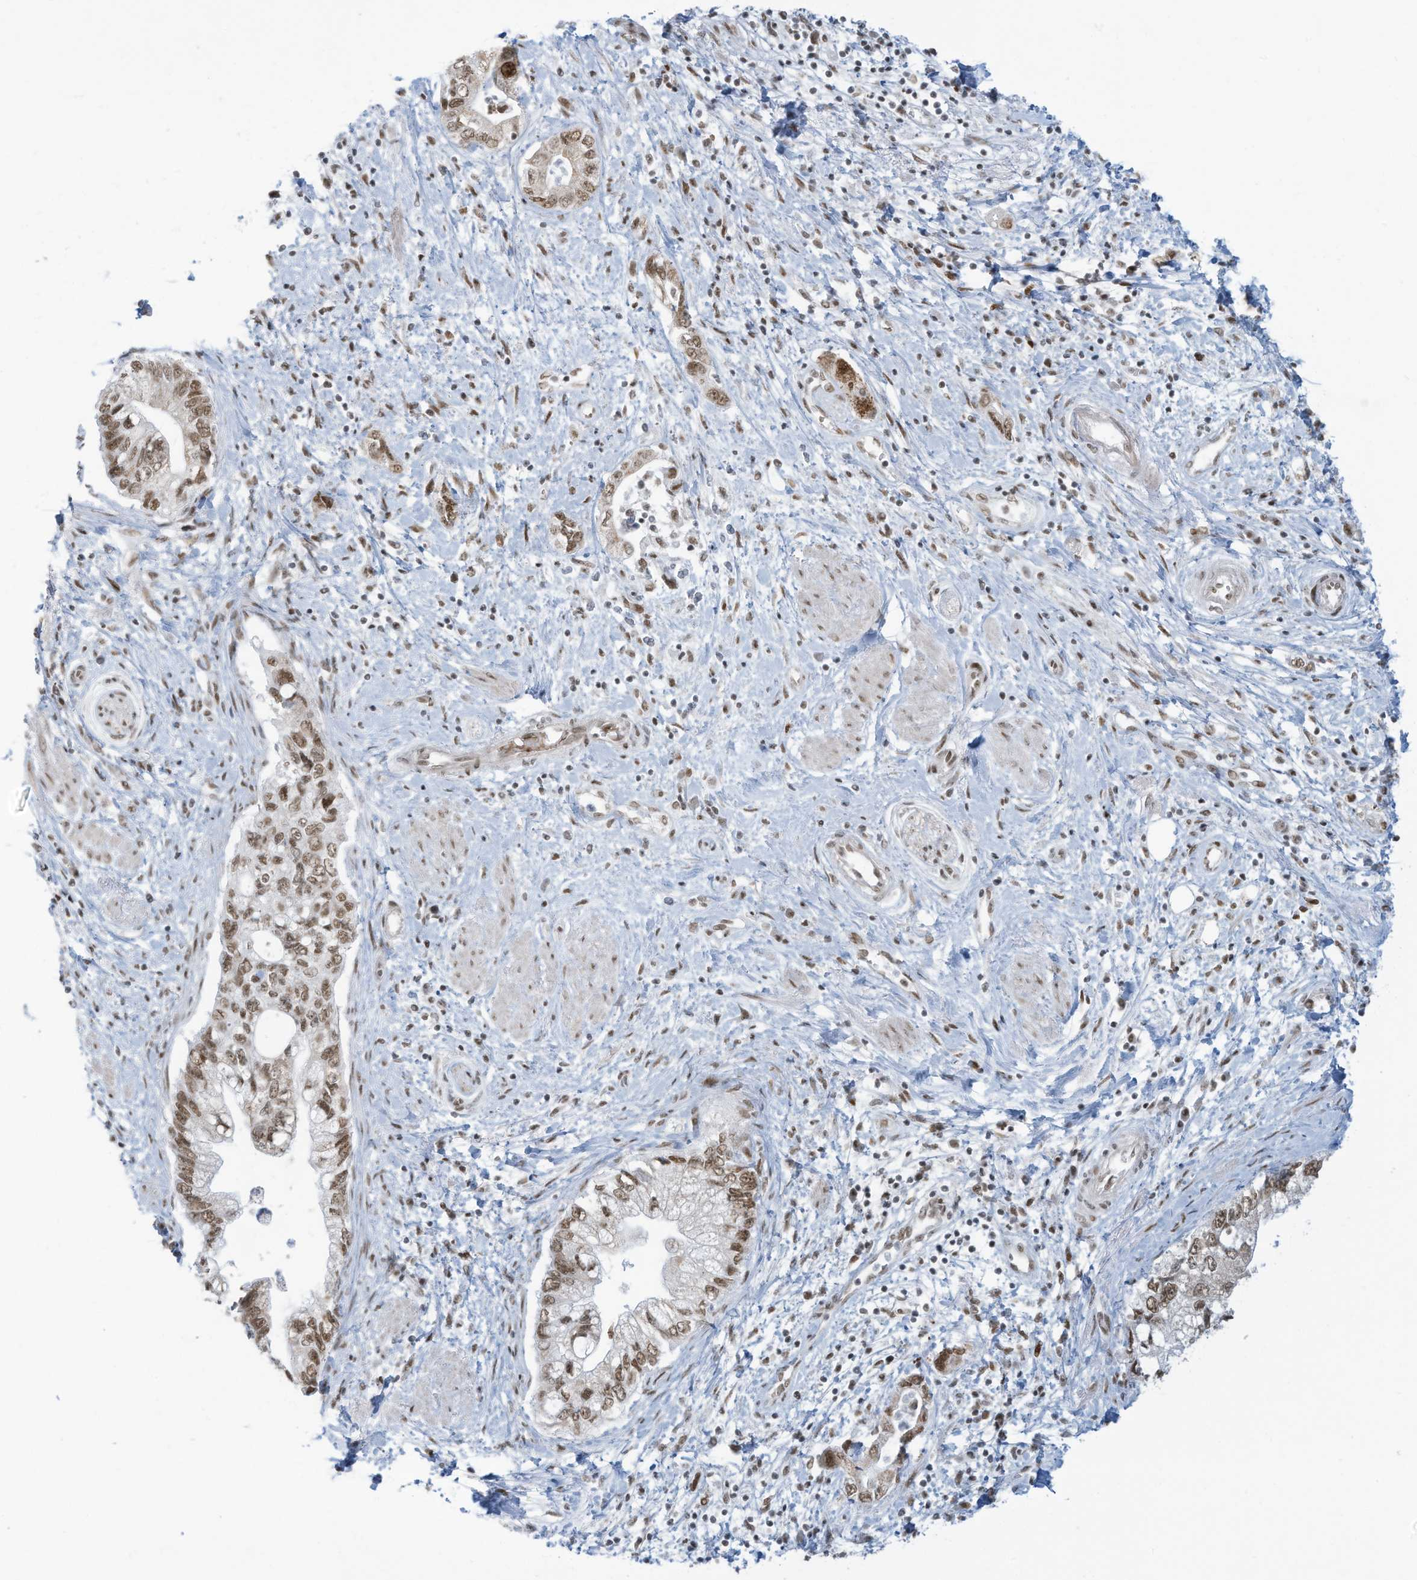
{"staining": {"intensity": "moderate", "quantity": ">75%", "location": "nuclear"}, "tissue": "pancreatic cancer", "cell_type": "Tumor cells", "image_type": "cancer", "snomed": [{"axis": "morphology", "description": "Adenocarcinoma, NOS"}, {"axis": "topography", "description": "Pancreas"}], "caption": "Immunohistochemical staining of human pancreatic cancer exhibits medium levels of moderate nuclear expression in approximately >75% of tumor cells.", "gene": "ECT2L", "patient": {"sex": "female", "age": 73}}